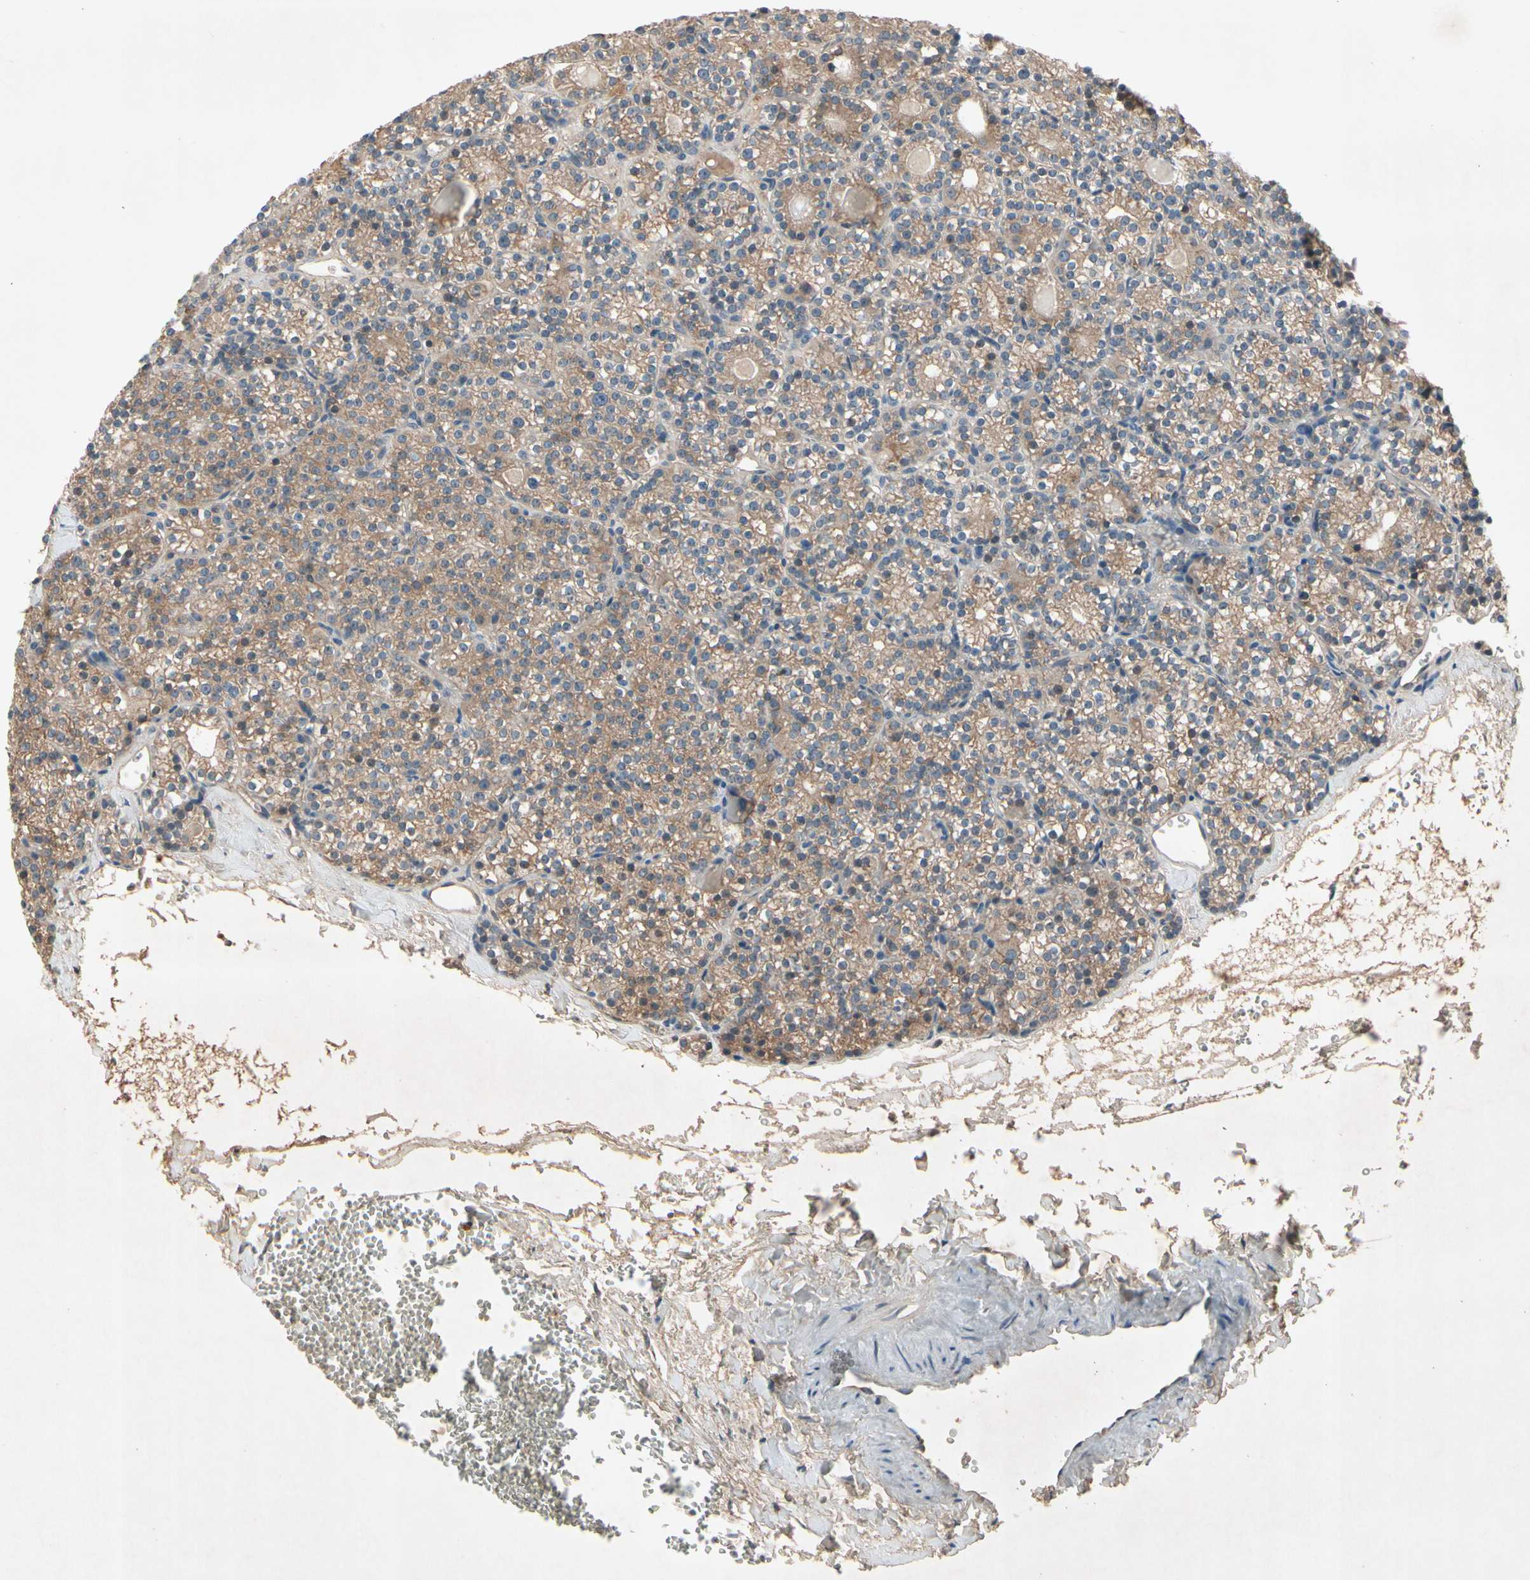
{"staining": {"intensity": "moderate", "quantity": ">75%", "location": "cytoplasmic/membranous"}, "tissue": "parathyroid gland", "cell_type": "Glandular cells", "image_type": "normal", "snomed": [{"axis": "morphology", "description": "Normal tissue, NOS"}, {"axis": "topography", "description": "Parathyroid gland"}], "caption": "An immunohistochemistry photomicrograph of benign tissue is shown. Protein staining in brown shows moderate cytoplasmic/membranous positivity in parathyroid gland within glandular cells. (Brightfield microscopy of DAB IHC at high magnification).", "gene": "NSF", "patient": {"sex": "female", "age": 64}}